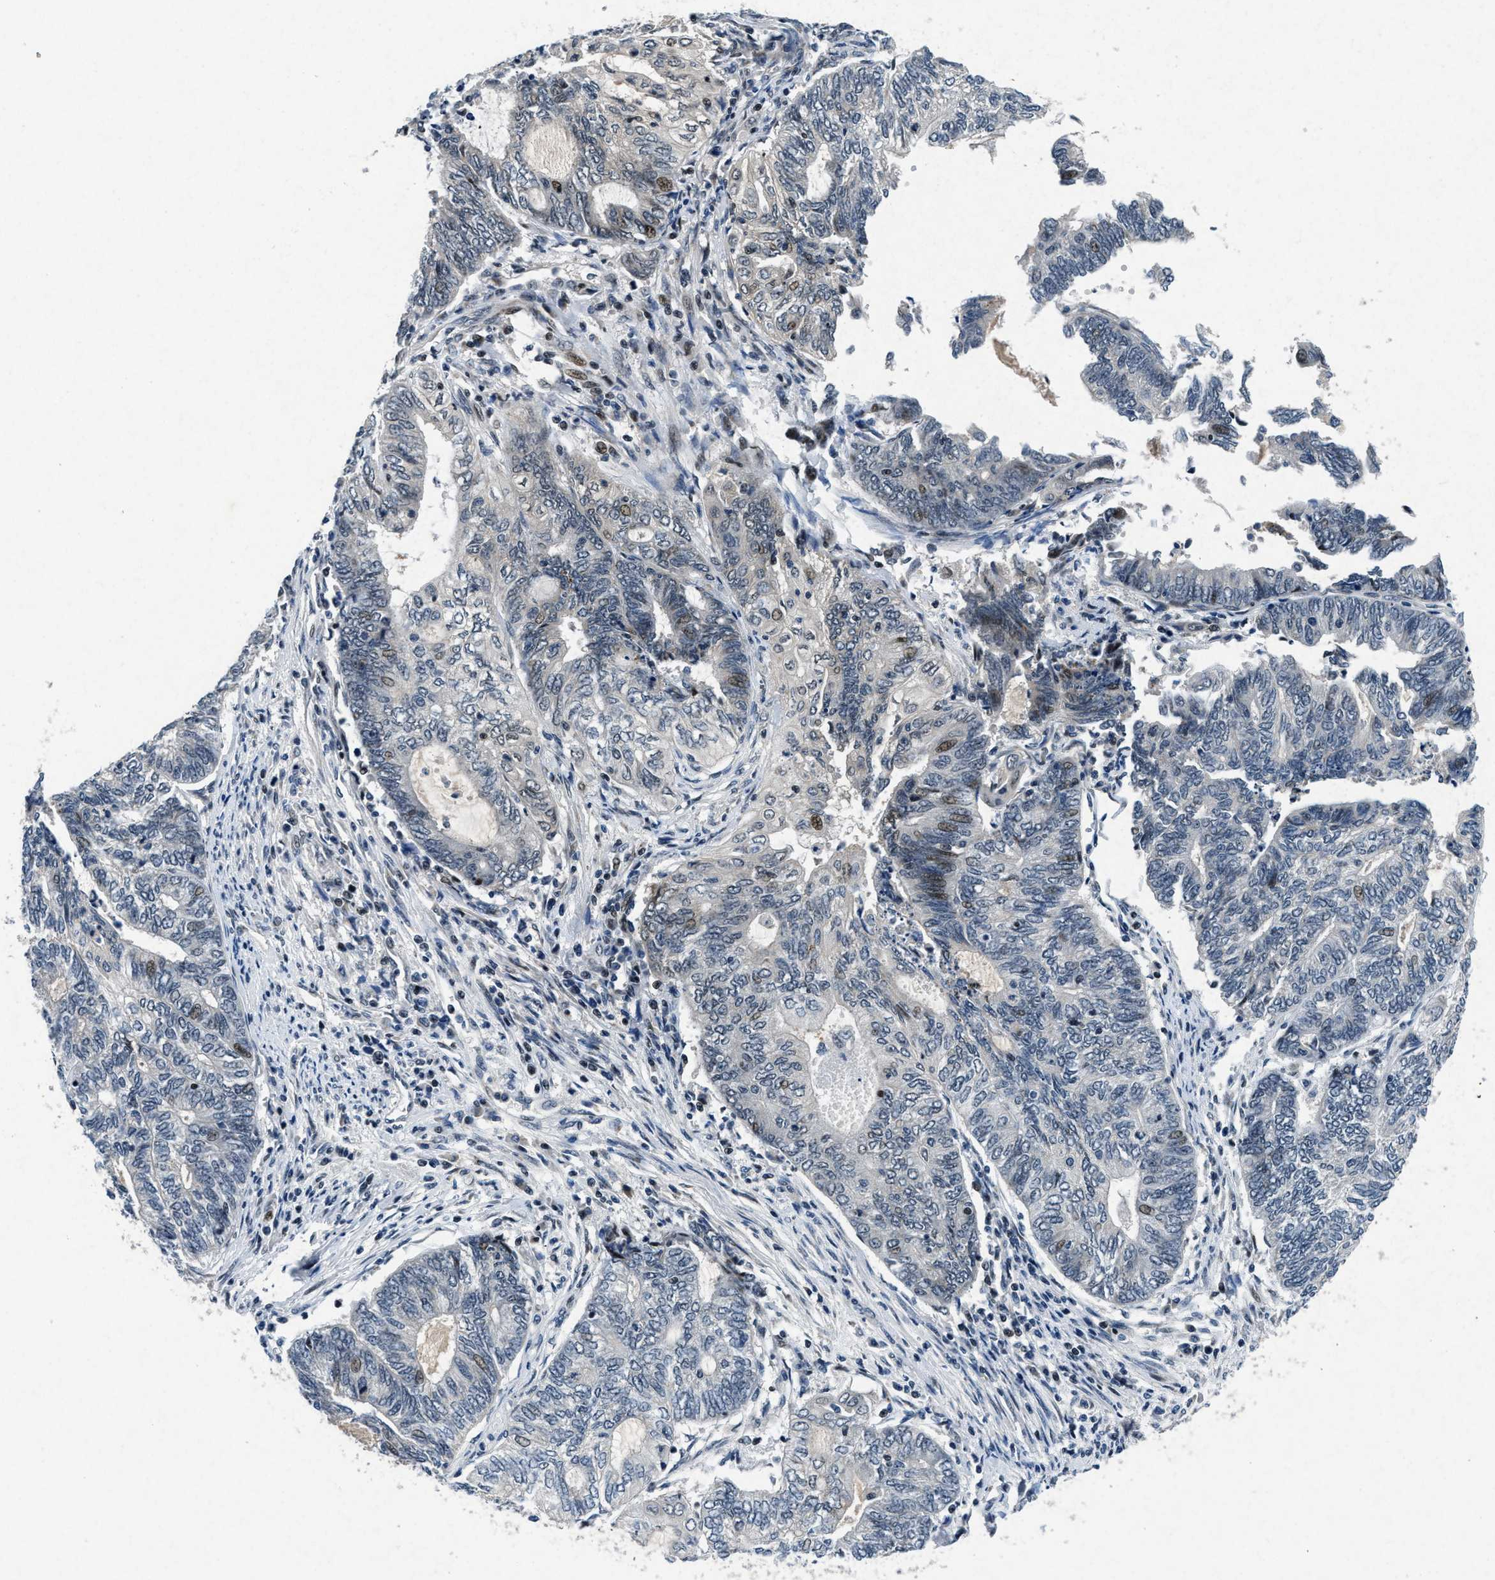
{"staining": {"intensity": "weak", "quantity": "<25%", "location": "nuclear"}, "tissue": "endometrial cancer", "cell_type": "Tumor cells", "image_type": "cancer", "snomed": [{"axis": "morphology", "description": "Adenocarcinoma, NOS"}, {"axis": "topography", "description": "Uterus"}, {"axis": "topography", "description": "Endometrium"}], "caption": "There is no significant staining in tumor cells of adenocarcinoma (endometrial).", "gene": "PHLDA1", "patient": {"sex": "female", "age": 70}}